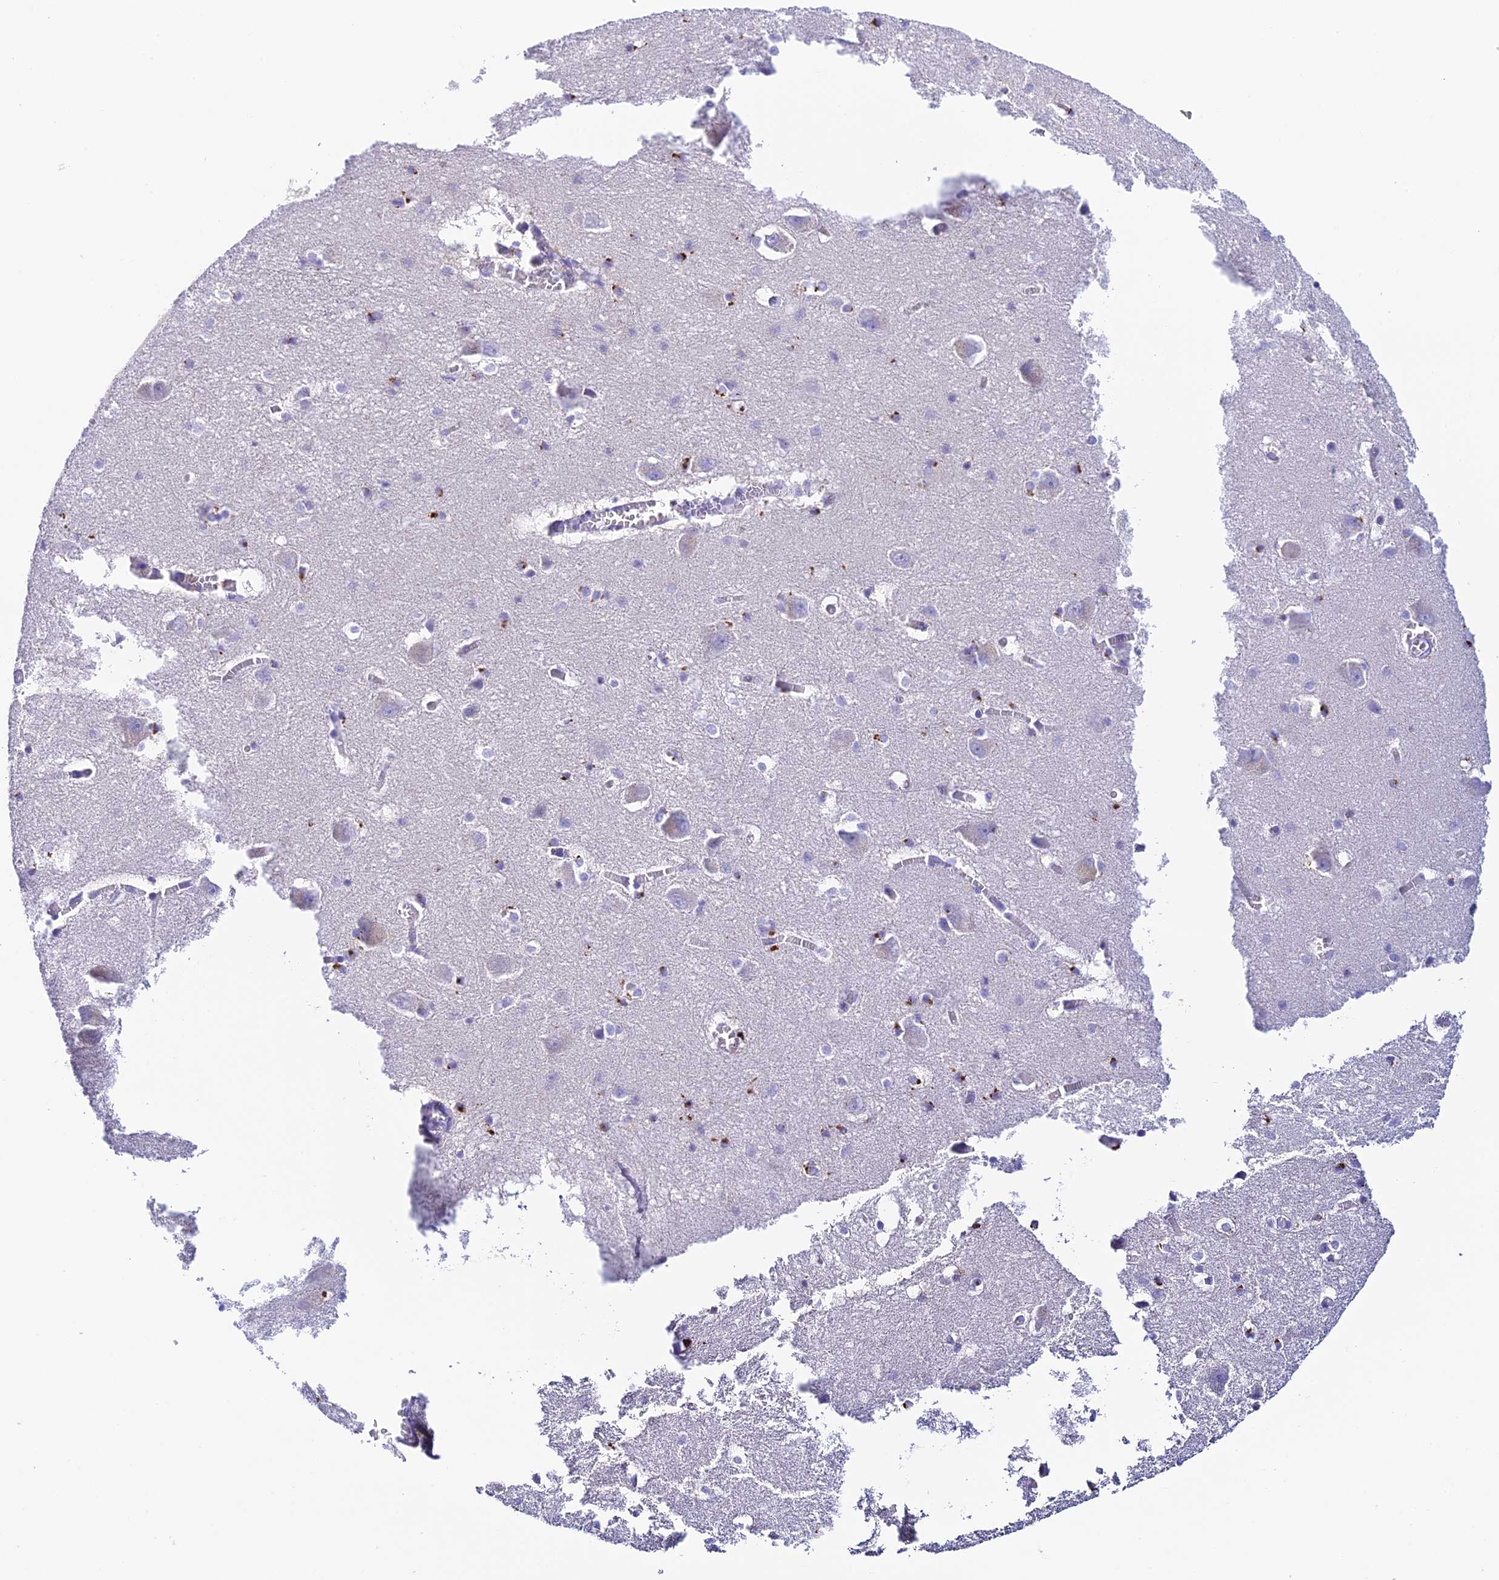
{"staining": {"intensity": "moderate", "quantity": "<25%", "location": "cytoplasmic/membranous"}, "tissue": "caudate", "cell_type": "Glial cells", "image_type": "normal", "snomed": [{"axis": "morphology", "description": "Normal tissue, NOS"}, {"axis": "topography", "description": "Lateral ventricle wall"}], "caption": "Moderate cytoplasmic/membranous staining for a protein is present in about <25% of glial cells of unremarkable caudate using IHC.", "gene": "C12orf29", "patient": {"sex": "male", "age": 37}}